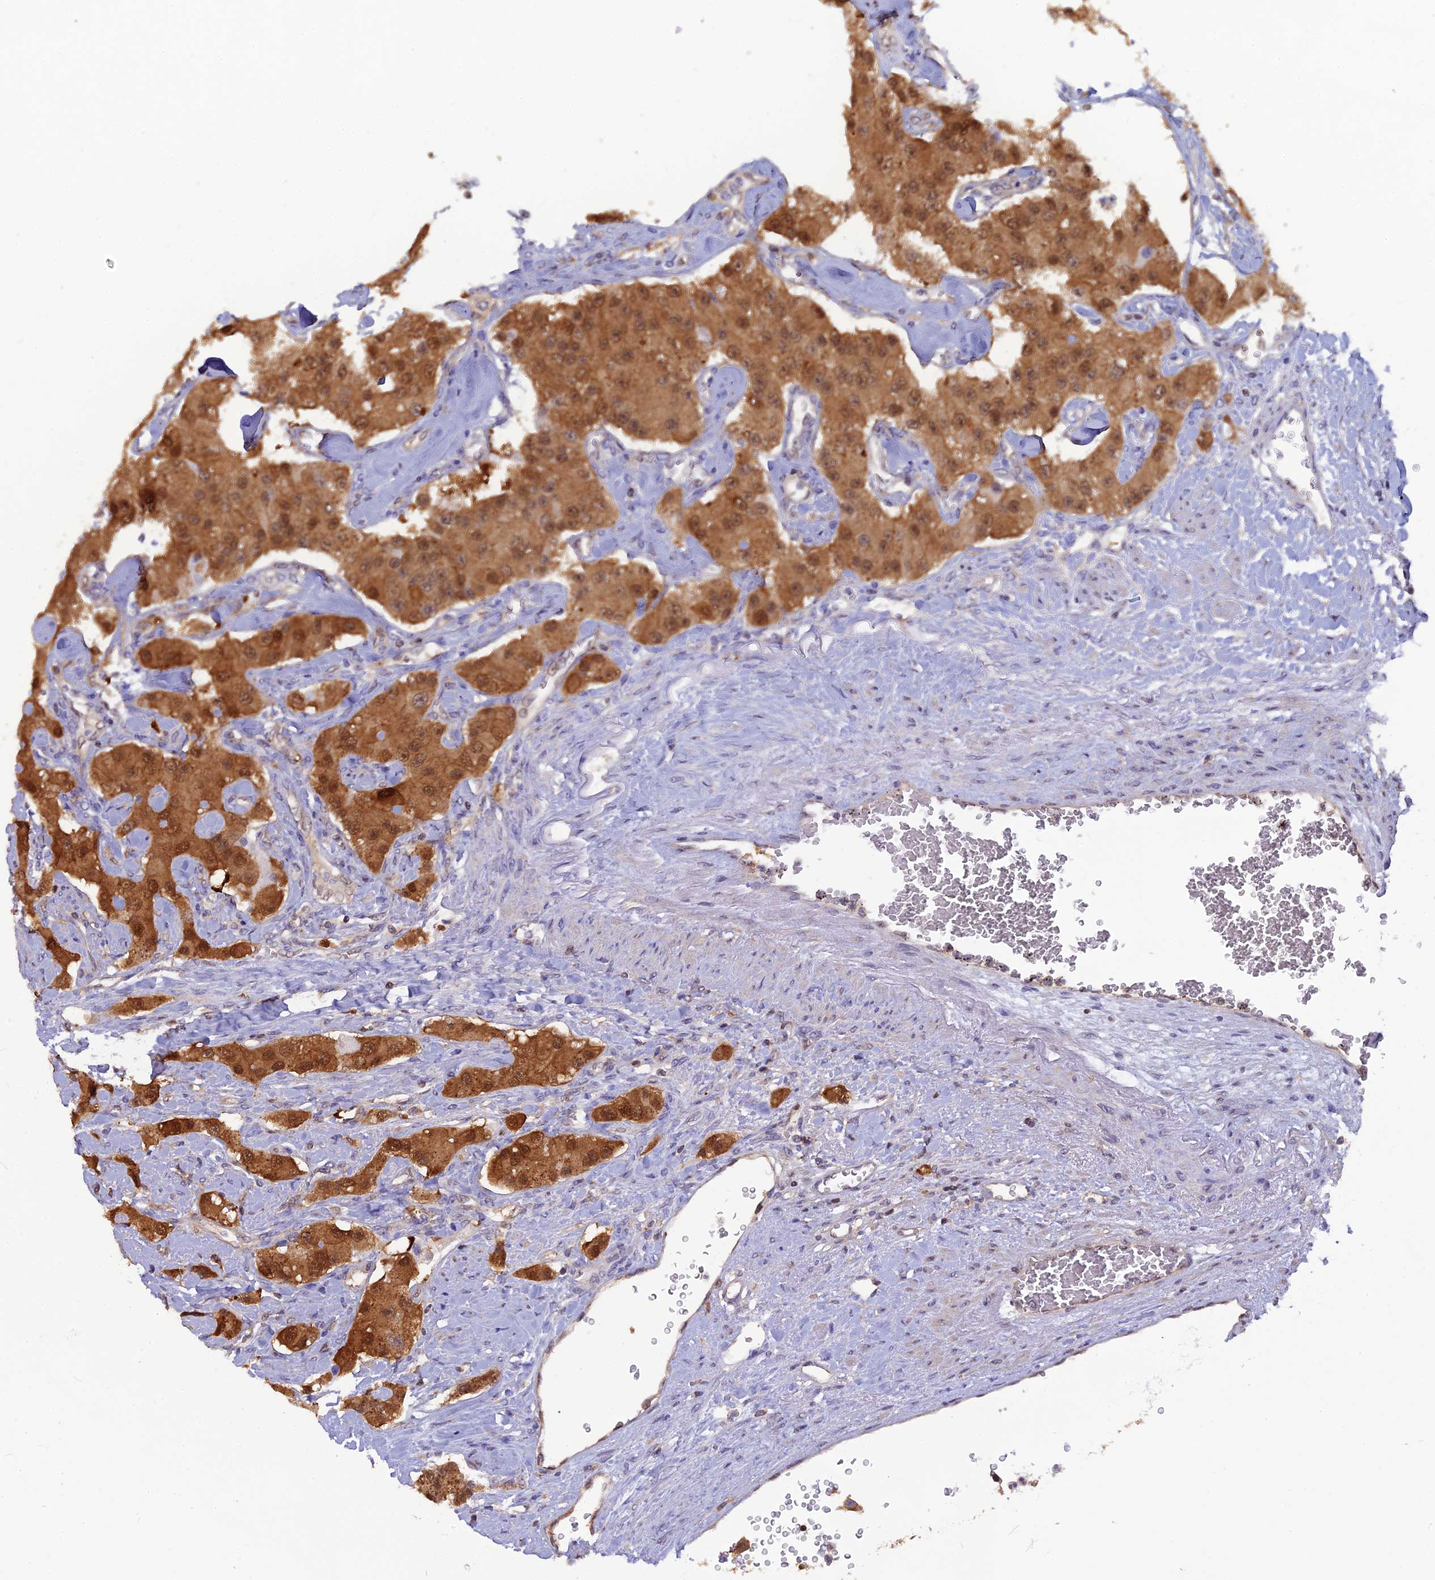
{"staining": {"intensity": "moderate", "quantity": ">75%", "location": "cytoplasmic/membranous,nuclear"}, "tissue": "carcinoid", "cell_type": "Tumor cells", "image_type": "cancer", "snomed": [{"axis": "morphology", "description": "Carcinoid, malignant, NOS"}, {"axis": "topography", "description": "Pancreas"}], "caption": "Carcinoid stained with DAB (3,3'-diaminobenzidine) immunohistochemistry (IHC) shows medium levels of moderate cytoplasmic/membranous and nuclear positivity in about >75% of tumor cells.", "gene": "HINT1", "patient": {"sex": "male", "age": 41}}